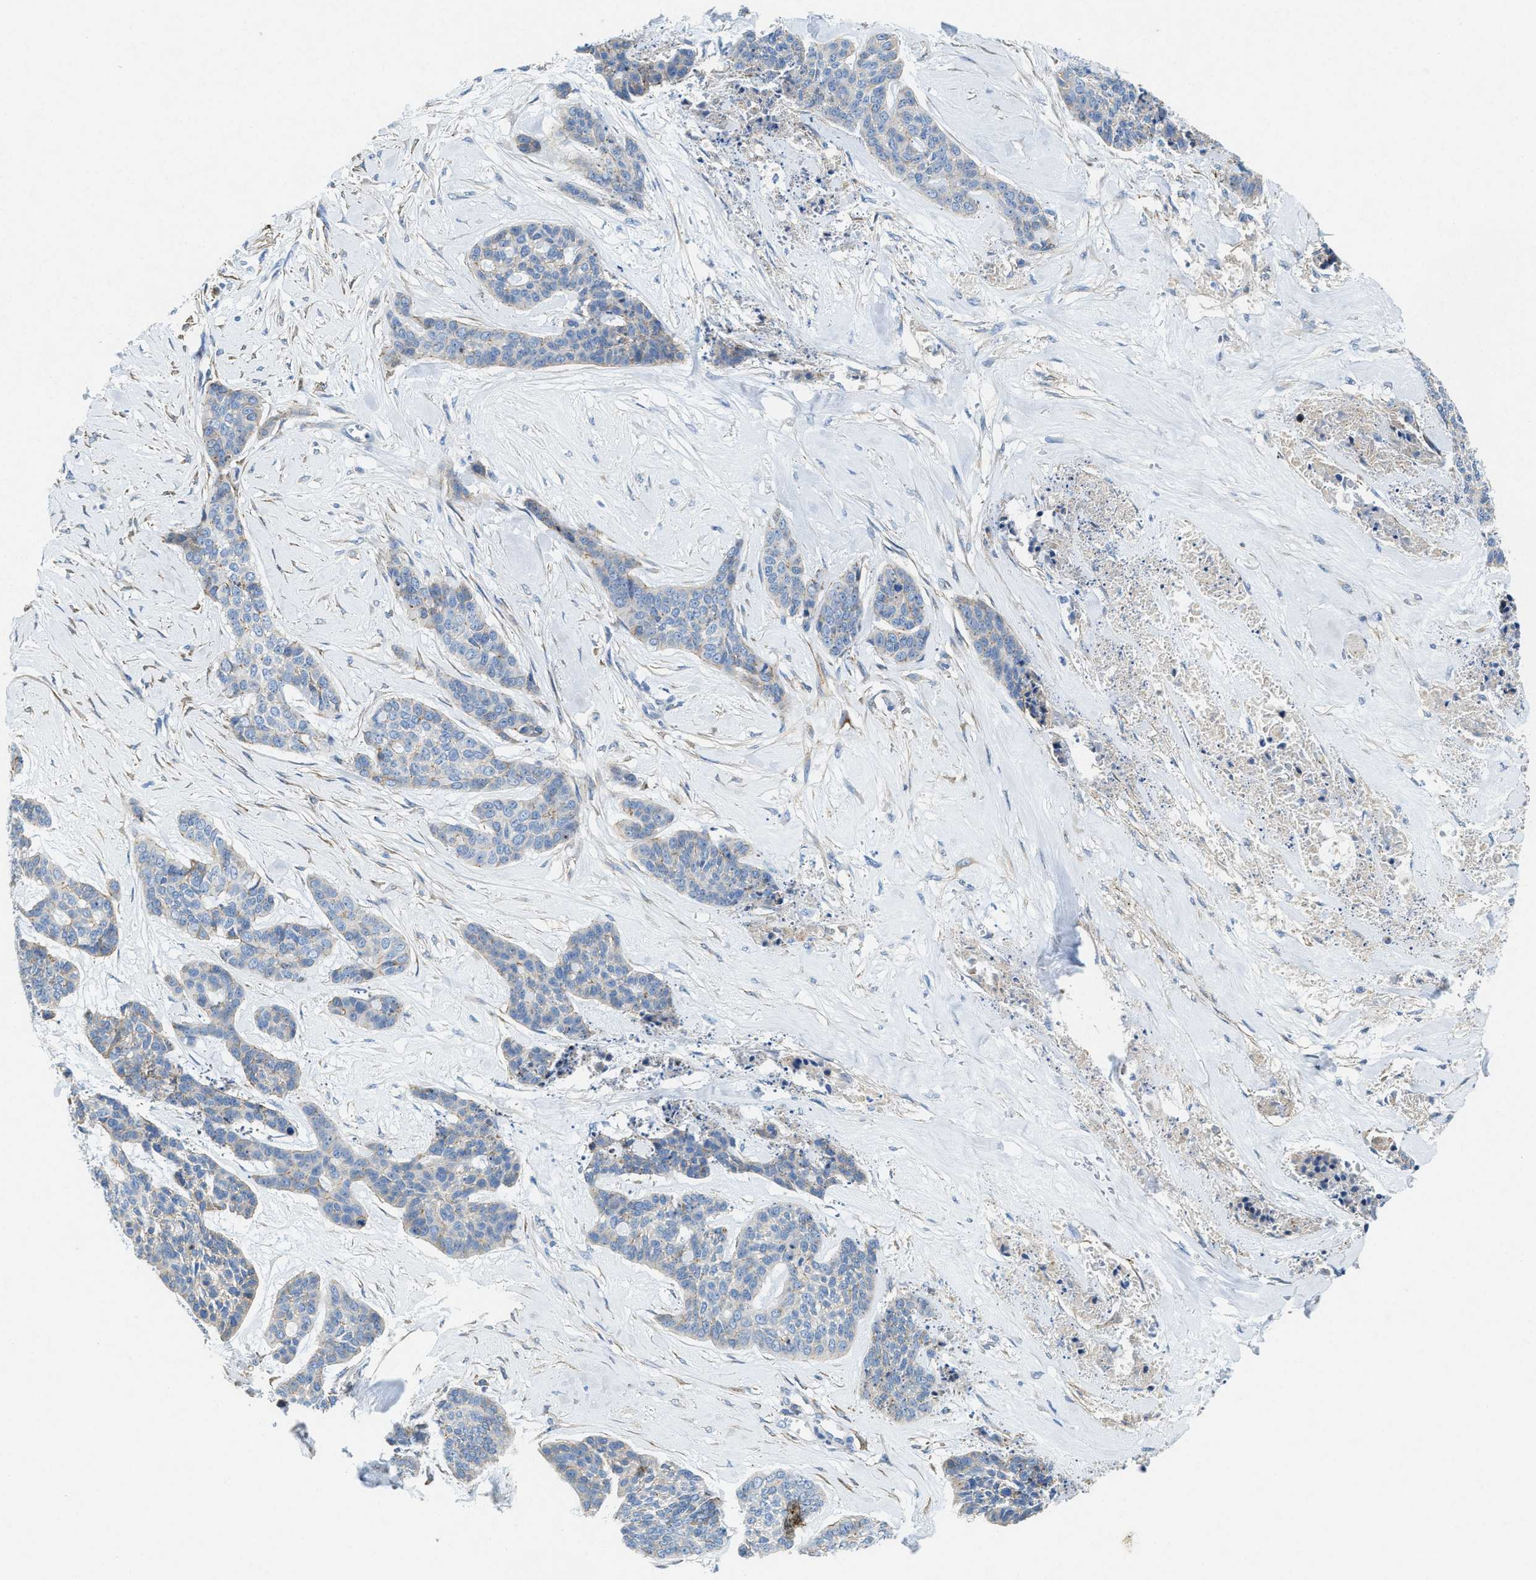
{"staining": {"intensity": "negative", "quantity": "none", "location": "none"}, "tissue": "skin cancer", "cell_type": "Tumor cells", "image_type": "cancer", "snomed": [{"axis": "morphology", "description": "Basal cell carcinoma"}, {"axis": "topography", "description": "Skin"}], "caption": "Immunohistochemistry micrograph of neoplastic tissue: skin basal cell carcinoma stained with DAB (3,3'-diaminobenzidine) demonstrates no significant protein expression in tumor cells. Nuclei are stained in blue.", "gene": "ASS1", "patient": {"sex": "female", "age": 64}}